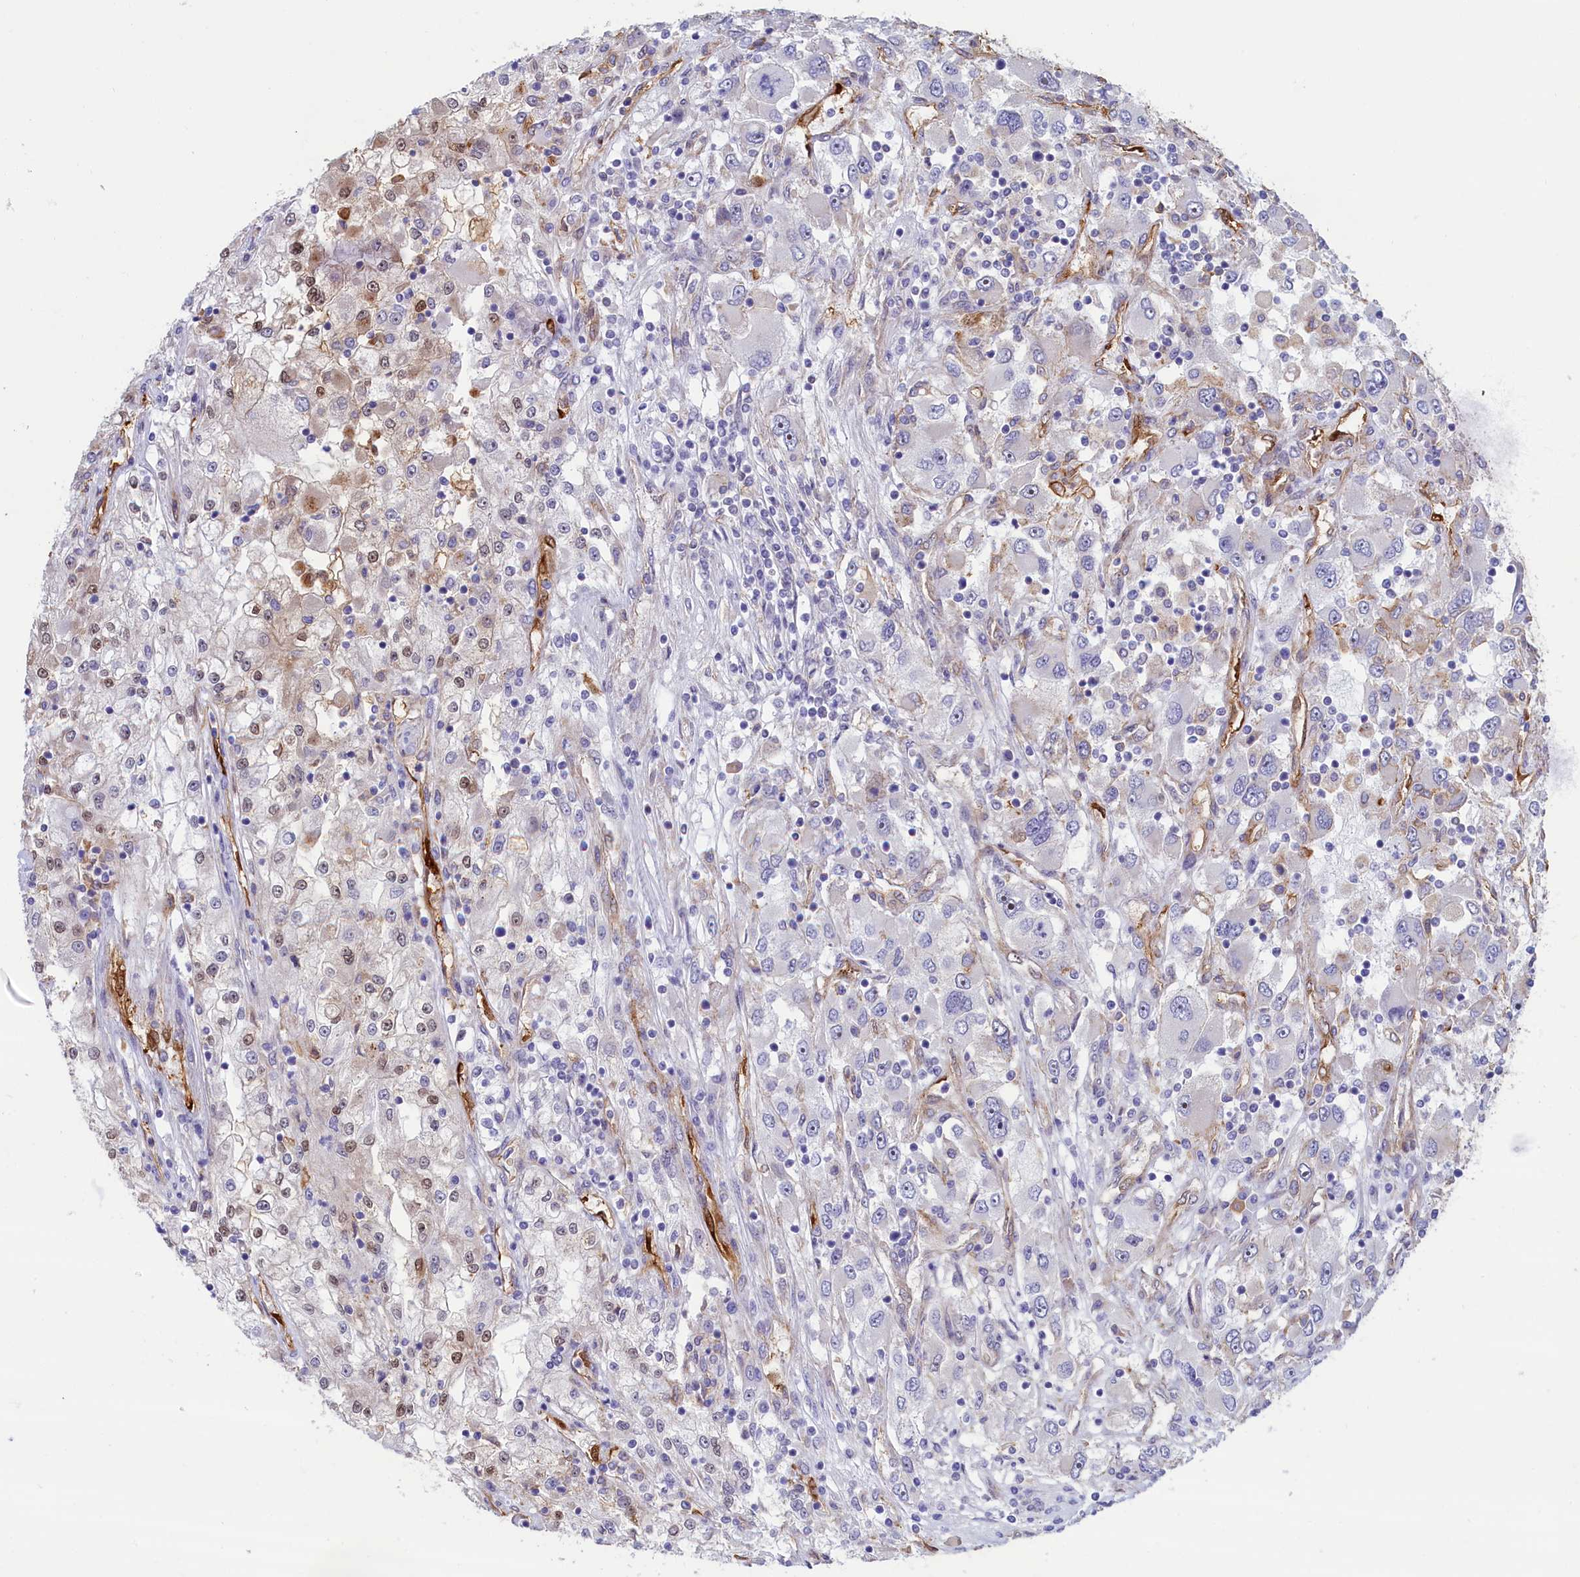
{"staining": {"intensity": "moderate", "quantity": "<25%", "location": "nuclear"}, "tissue": "renal cancer", "cell_type": "Tumor cells", "image_type": "cancer", "snomed": [{"axis": "morphology", "description": "Adenocarcinoma, NOS"}, {"axis": "topography", "description": "Kidney"}], "caption": "Immunohistochemistry (IHC) of human renal adenocarcinoma exhibits low levels of moderate nuclear staining in about <25% of tumor cells.", "gene": "ABCC12", "patient": {"sex": "female", "age": 52}}